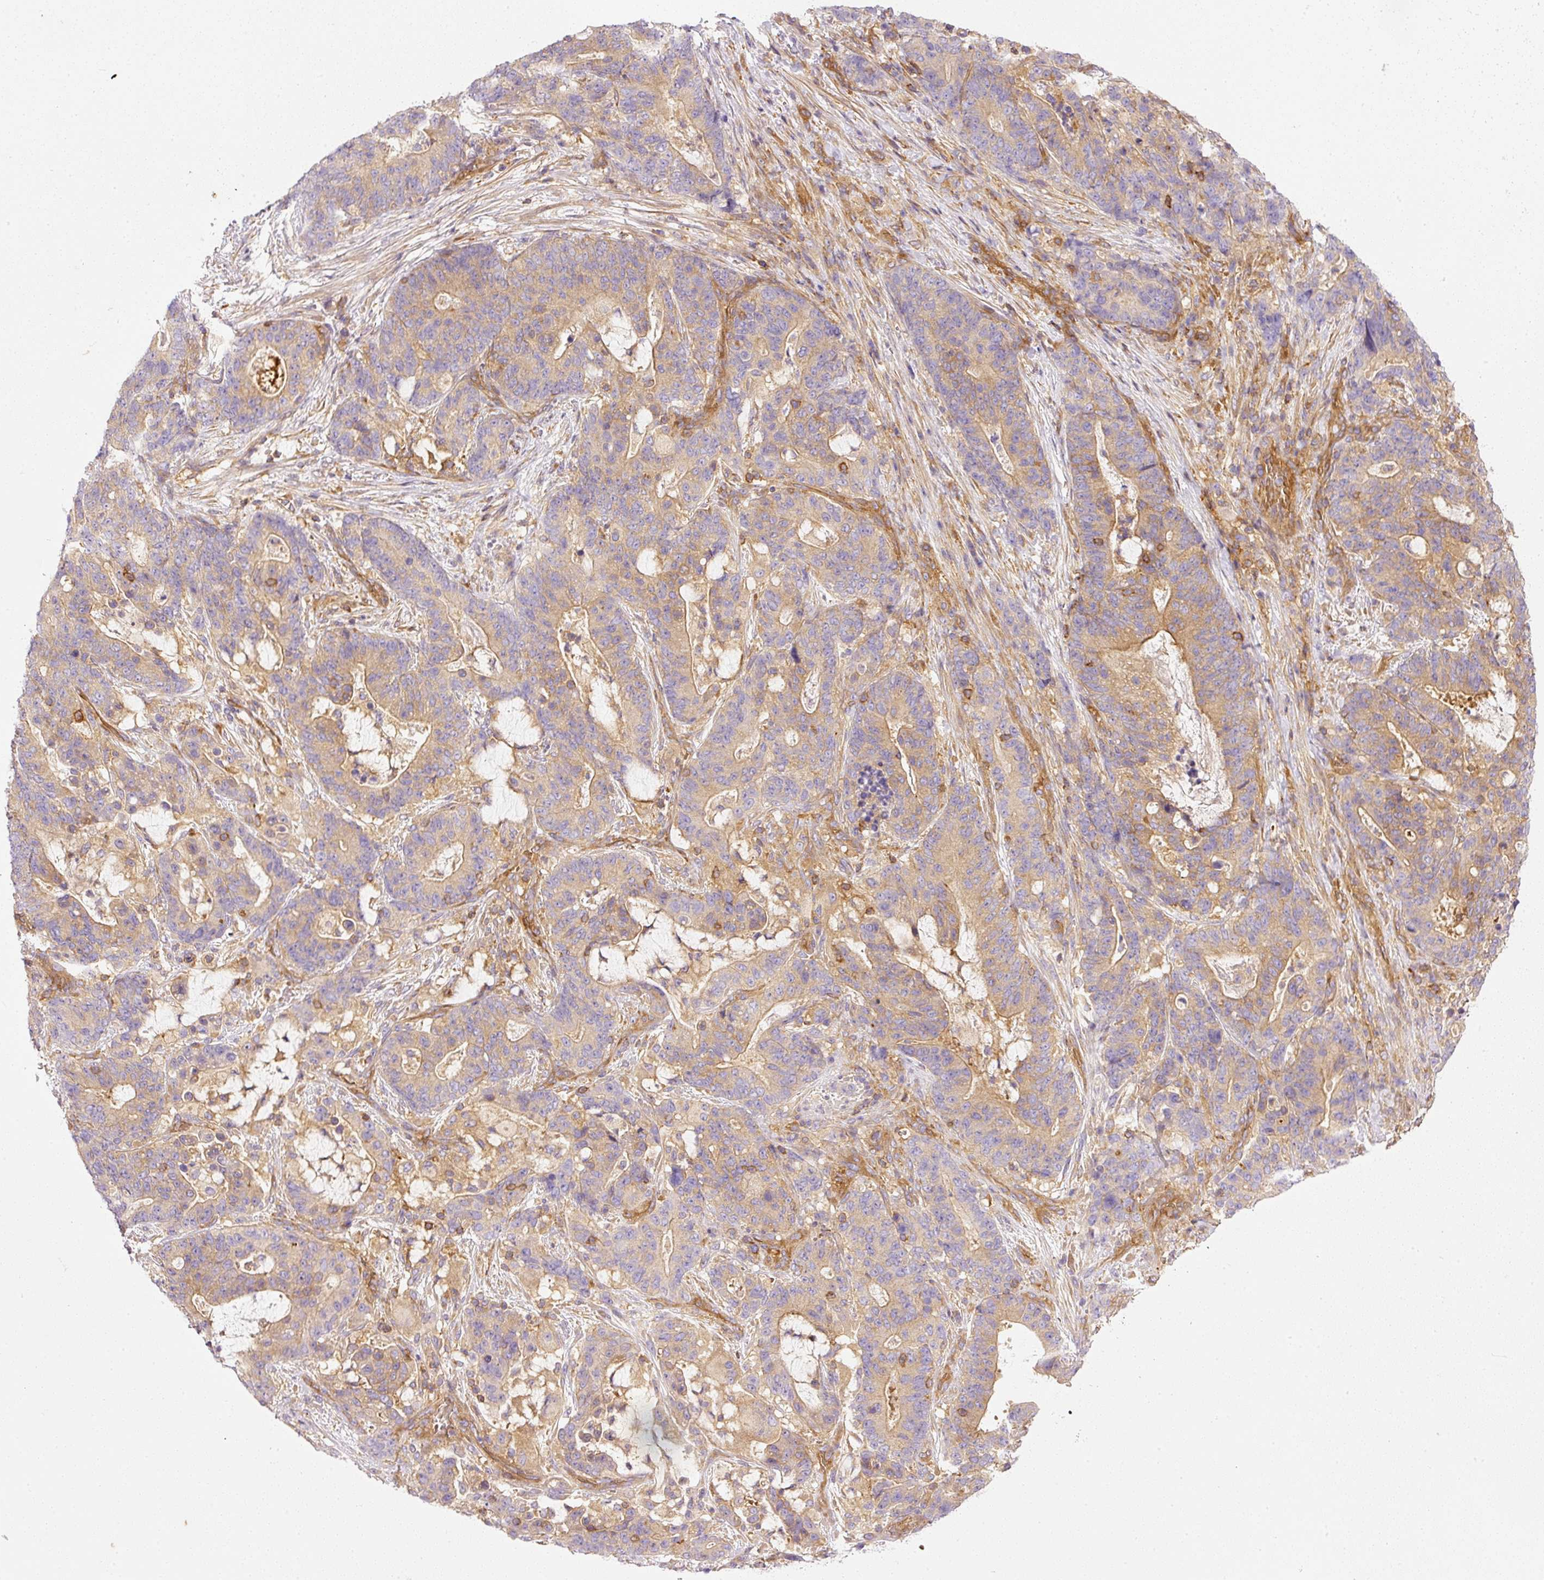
{"staining": {"intensity": "weak", "quantity": "25%-75%", "location": "cytoplasmic/membranous"}, "tissue": "stomach cancer", "cell_type": "Tumor cells", "image_type": "cancer", "snomed": [{"axis": "morphology", "description": "Normal tissue, NOS"}, {"axis": "morphology", "description": "Adenocarcinoma, NOS"}, {"axis": "topography", "description": "Stomach"}], "caption": "Tumor cells display low levels of weak cytoplasmic/membranous expression in approximately 25%-75% of cells in human stomach cancer.", "gene": "TBC1D2B", "patient": {"sex": "female", "age": 64}}